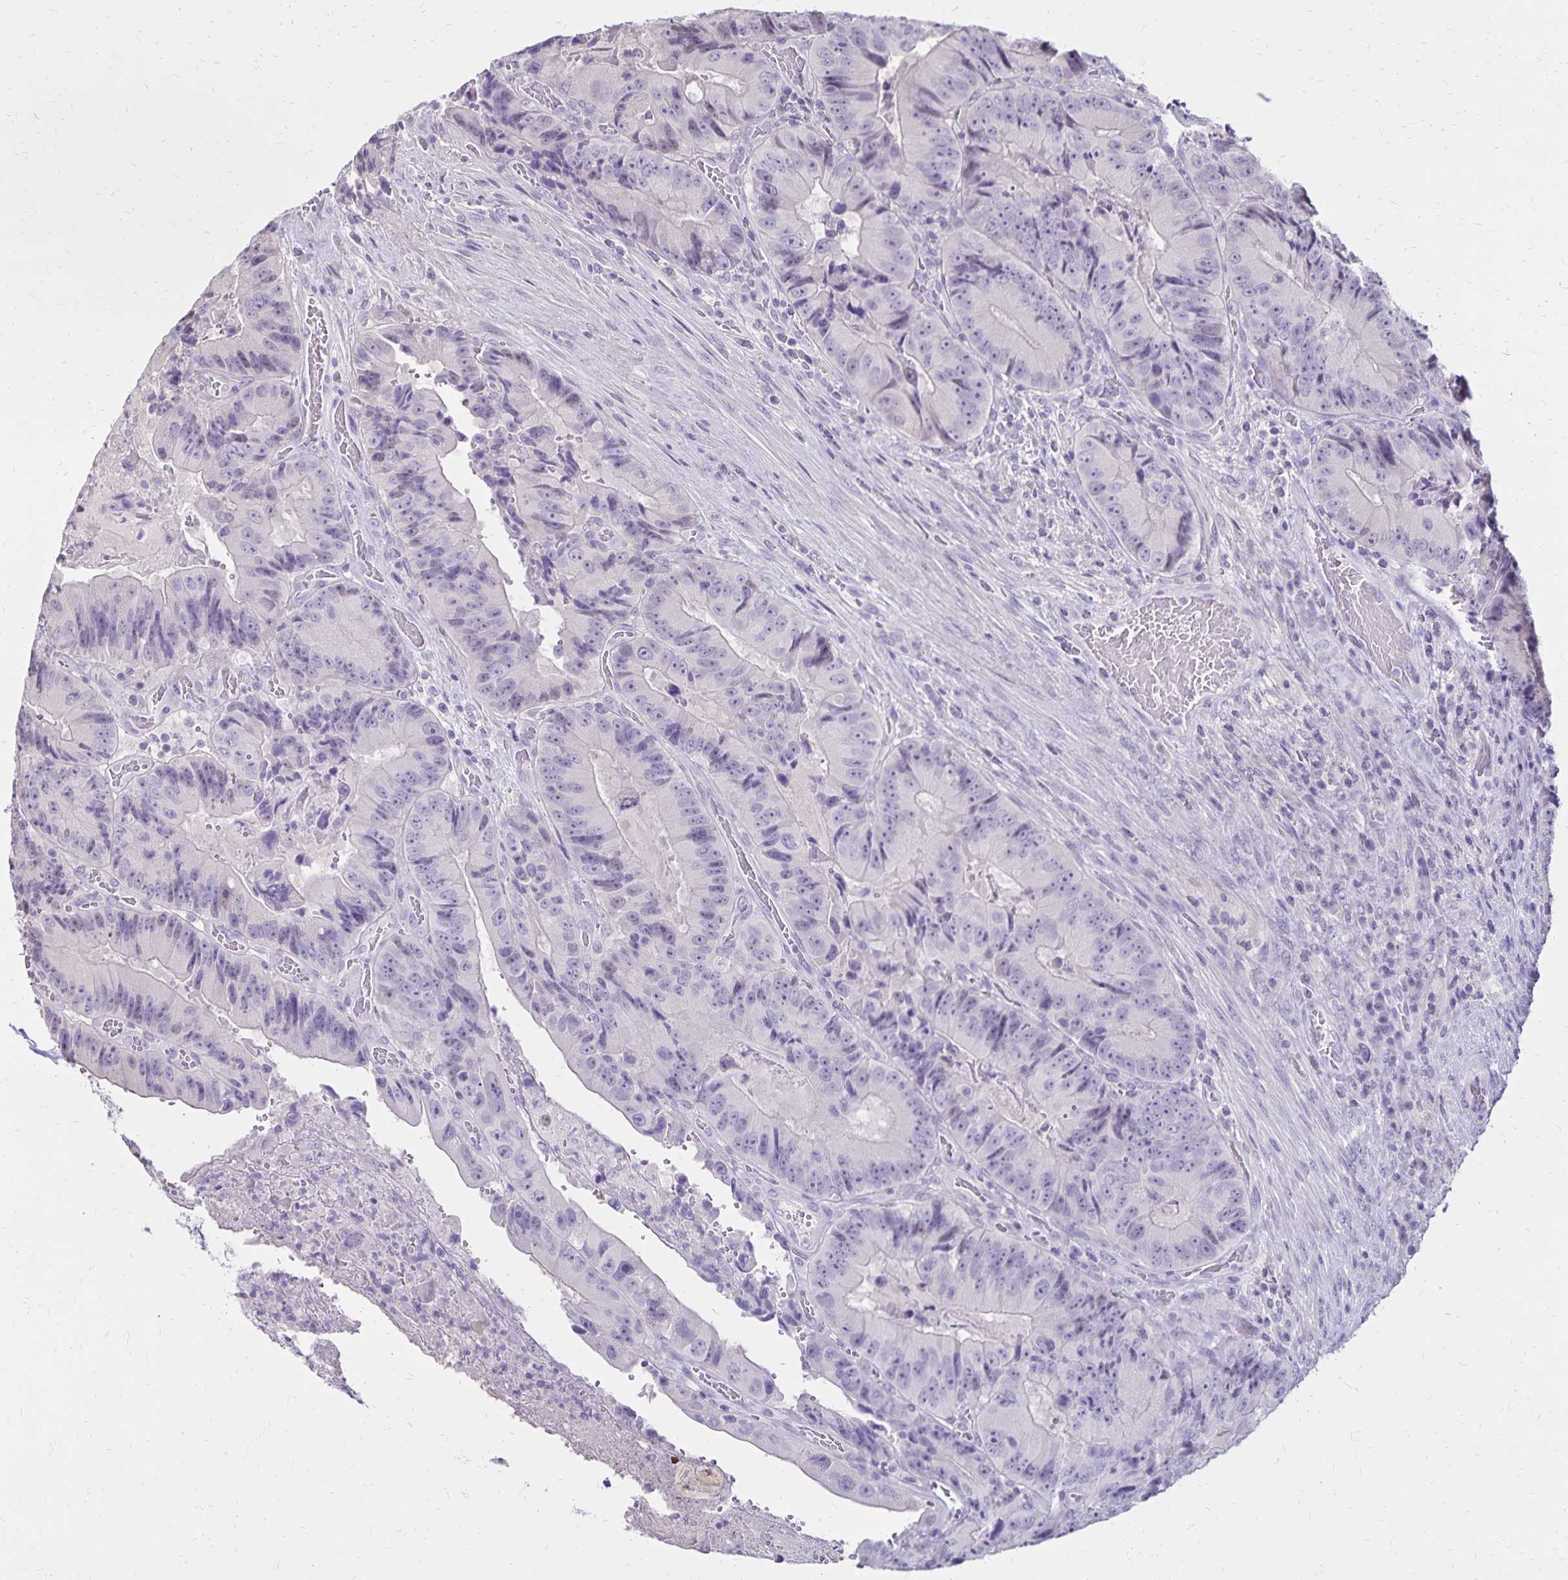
{"staining": {"intensity": "negative", "quantity": "none", "location": "none"}, "tissue": "colorectal cancer", "cell_type": "Tumor cells", "image_type": "cancer", "snomed": [{"axis": "morphology", "description": "Adenocarcinoma, NOS"}, {"axis": "topography", "description": "Colon"}], "caption": "Immunohistochemistry photomicrograph of adenocarcinoma (colorectal) stained for a protein (brown), which displays no expression in tumor cells. (Brightfield microscopy of DAB immunohistochemistry at high magnification).", "gene": "SH3GL3", "patient": {"sex": "female", "age": 86}}